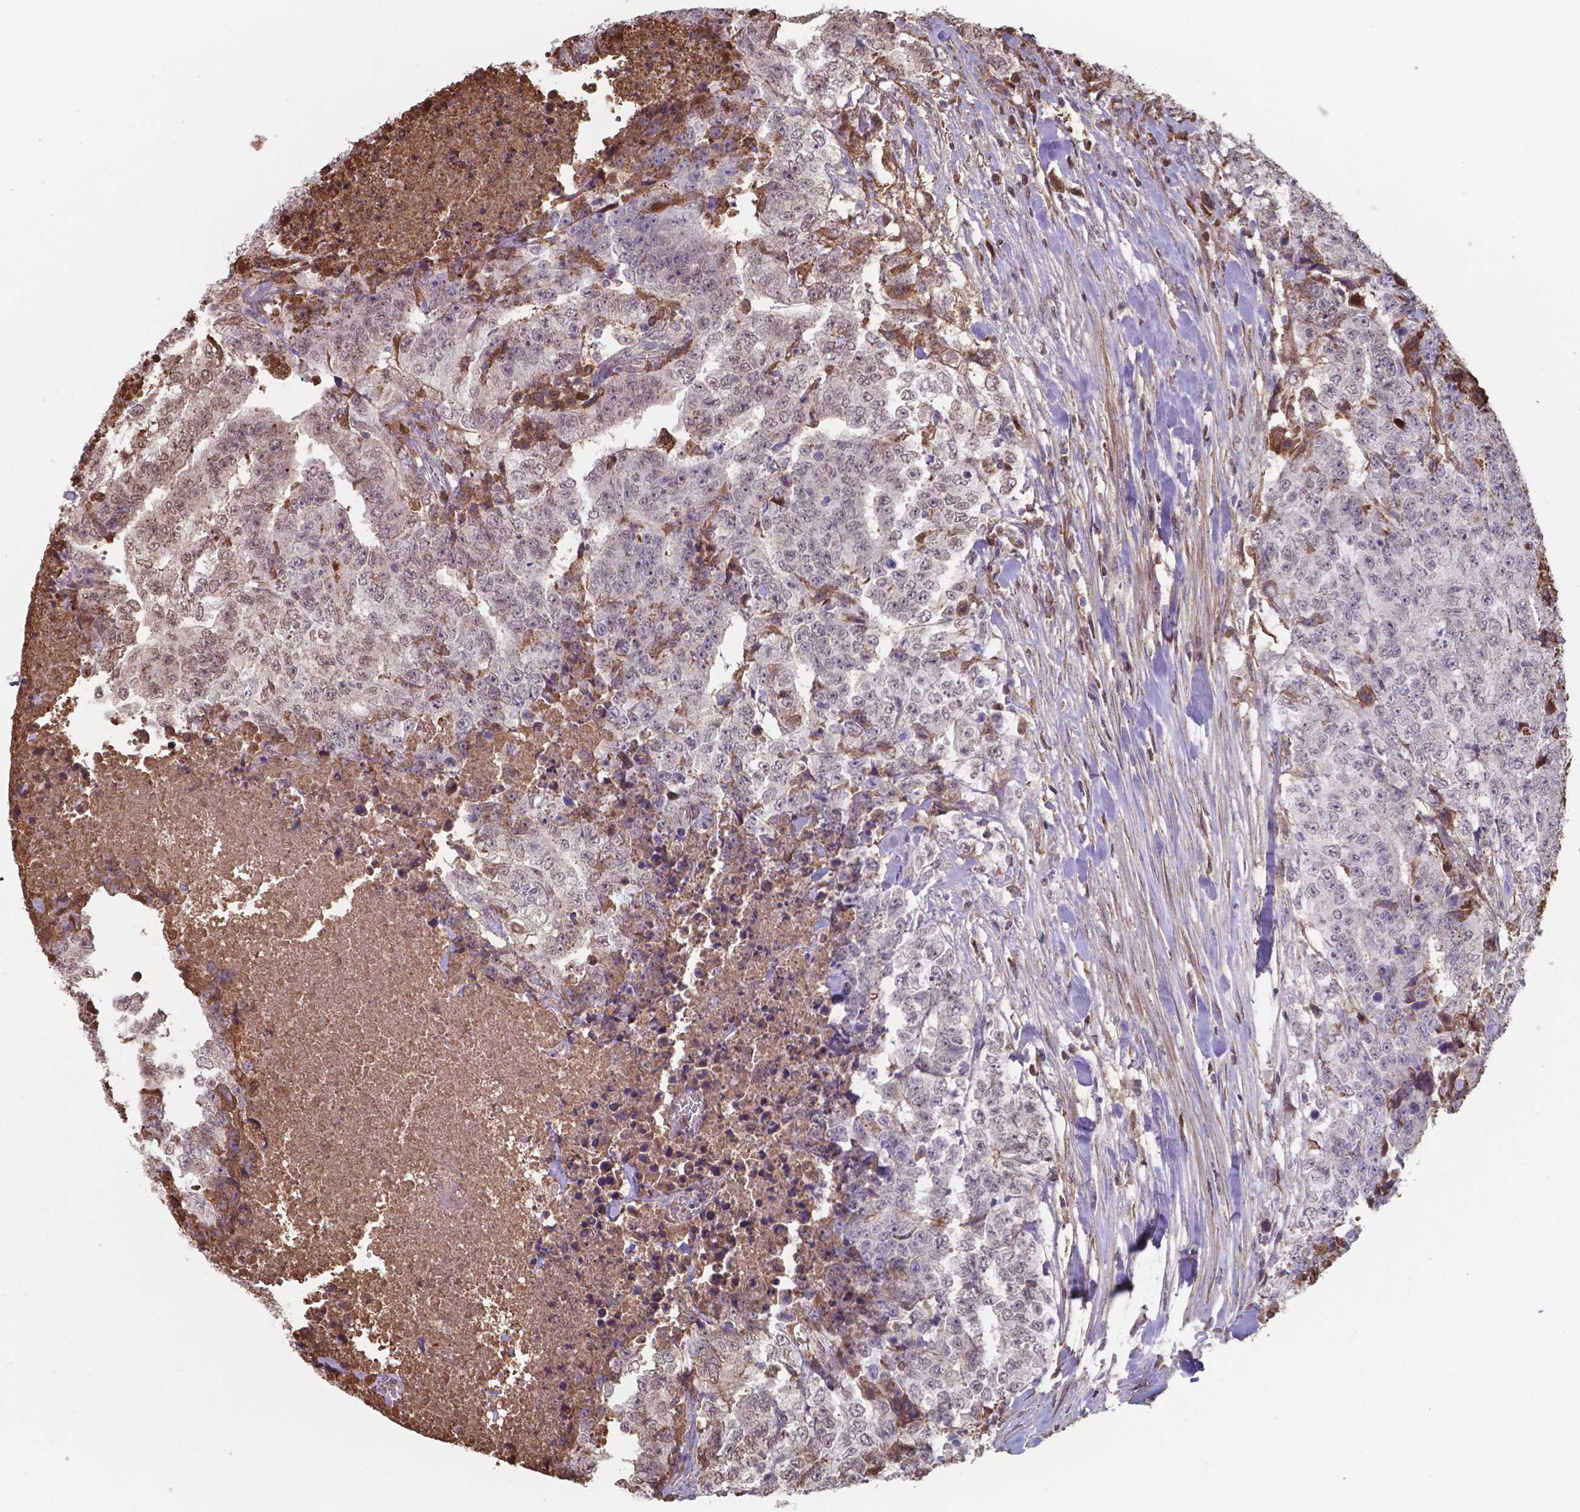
{"staining": {"intensity": "moderate", "quantity": "<25%", "location": "cytoplasmic/membranous"}, "tissue": "testis cancer", "cell_type": "Tumor cells", "image_type": "cancer", "snomed": [{"axis": "morphology", "description": "Carcinoma, Embryonal, NOS"}, {"axis": "topography", "description": "Testis"}], "caption": "Protein expression by immunohistochemistry reveals moderate cytoplasmic/membranous expression in approximately <25% of tumor cells in embryonal carcinoma (testis).", "gene": "SERPINA1", "patient": {"sex": "male", "age": 24}}